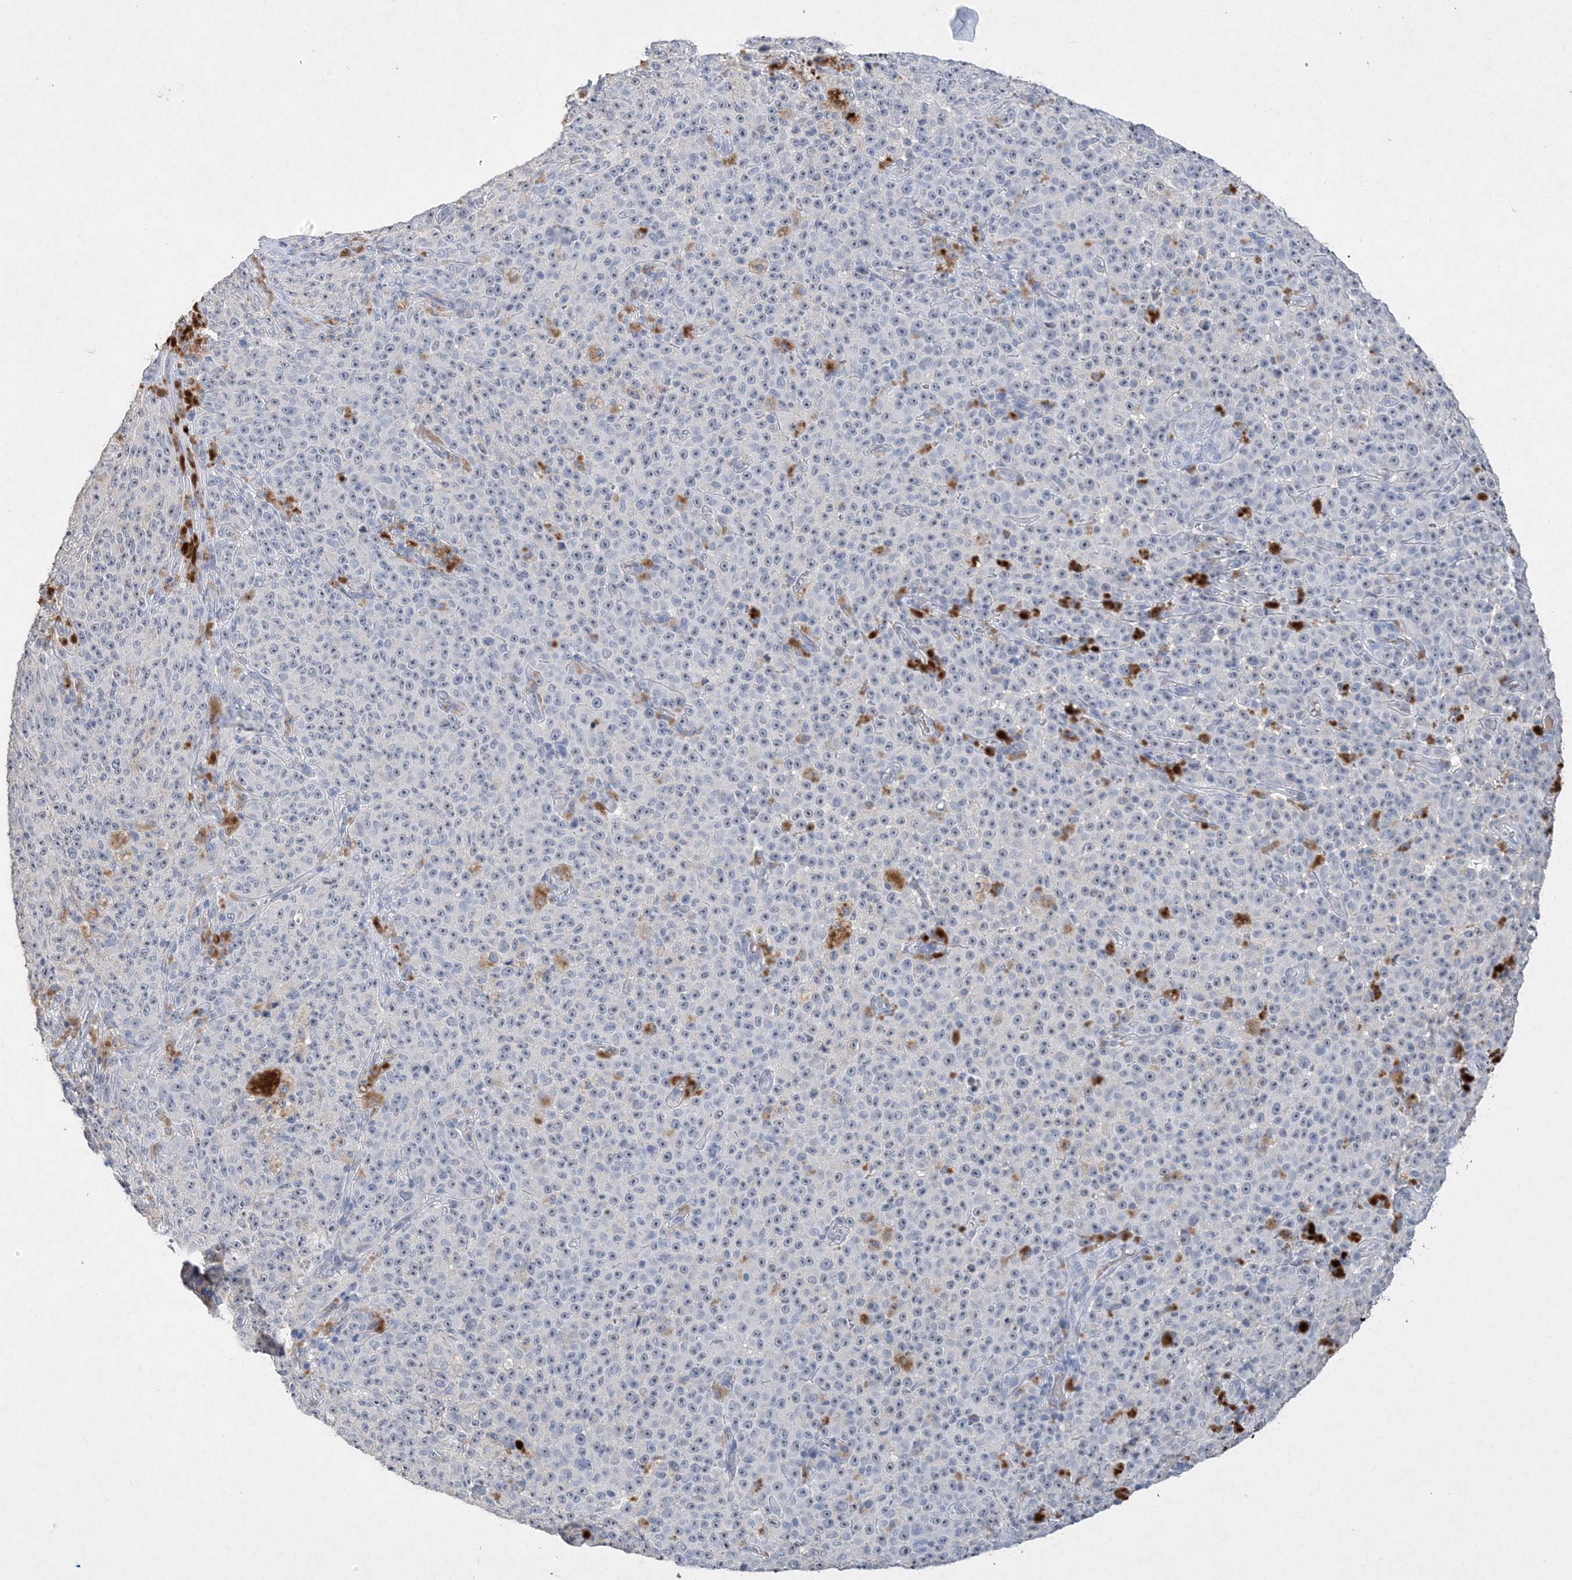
{"staining": {"intensity": "negative", "quantity": "none", "location": "none"}, "tissue": "melanoma", "cell_type": "Tumor cells", "image_type": "cancer", "snomed": [{"axis": "morphology", "description": "Malignant melanoma, NOS"}, {"axis": "topography", "description": "Skin"}], "caption": "Protein analysis of malignant melanoma shows no significant staining in tumor cells.", "gene": "C11orf58", "patient": {"sex": "female", "age": 82}}